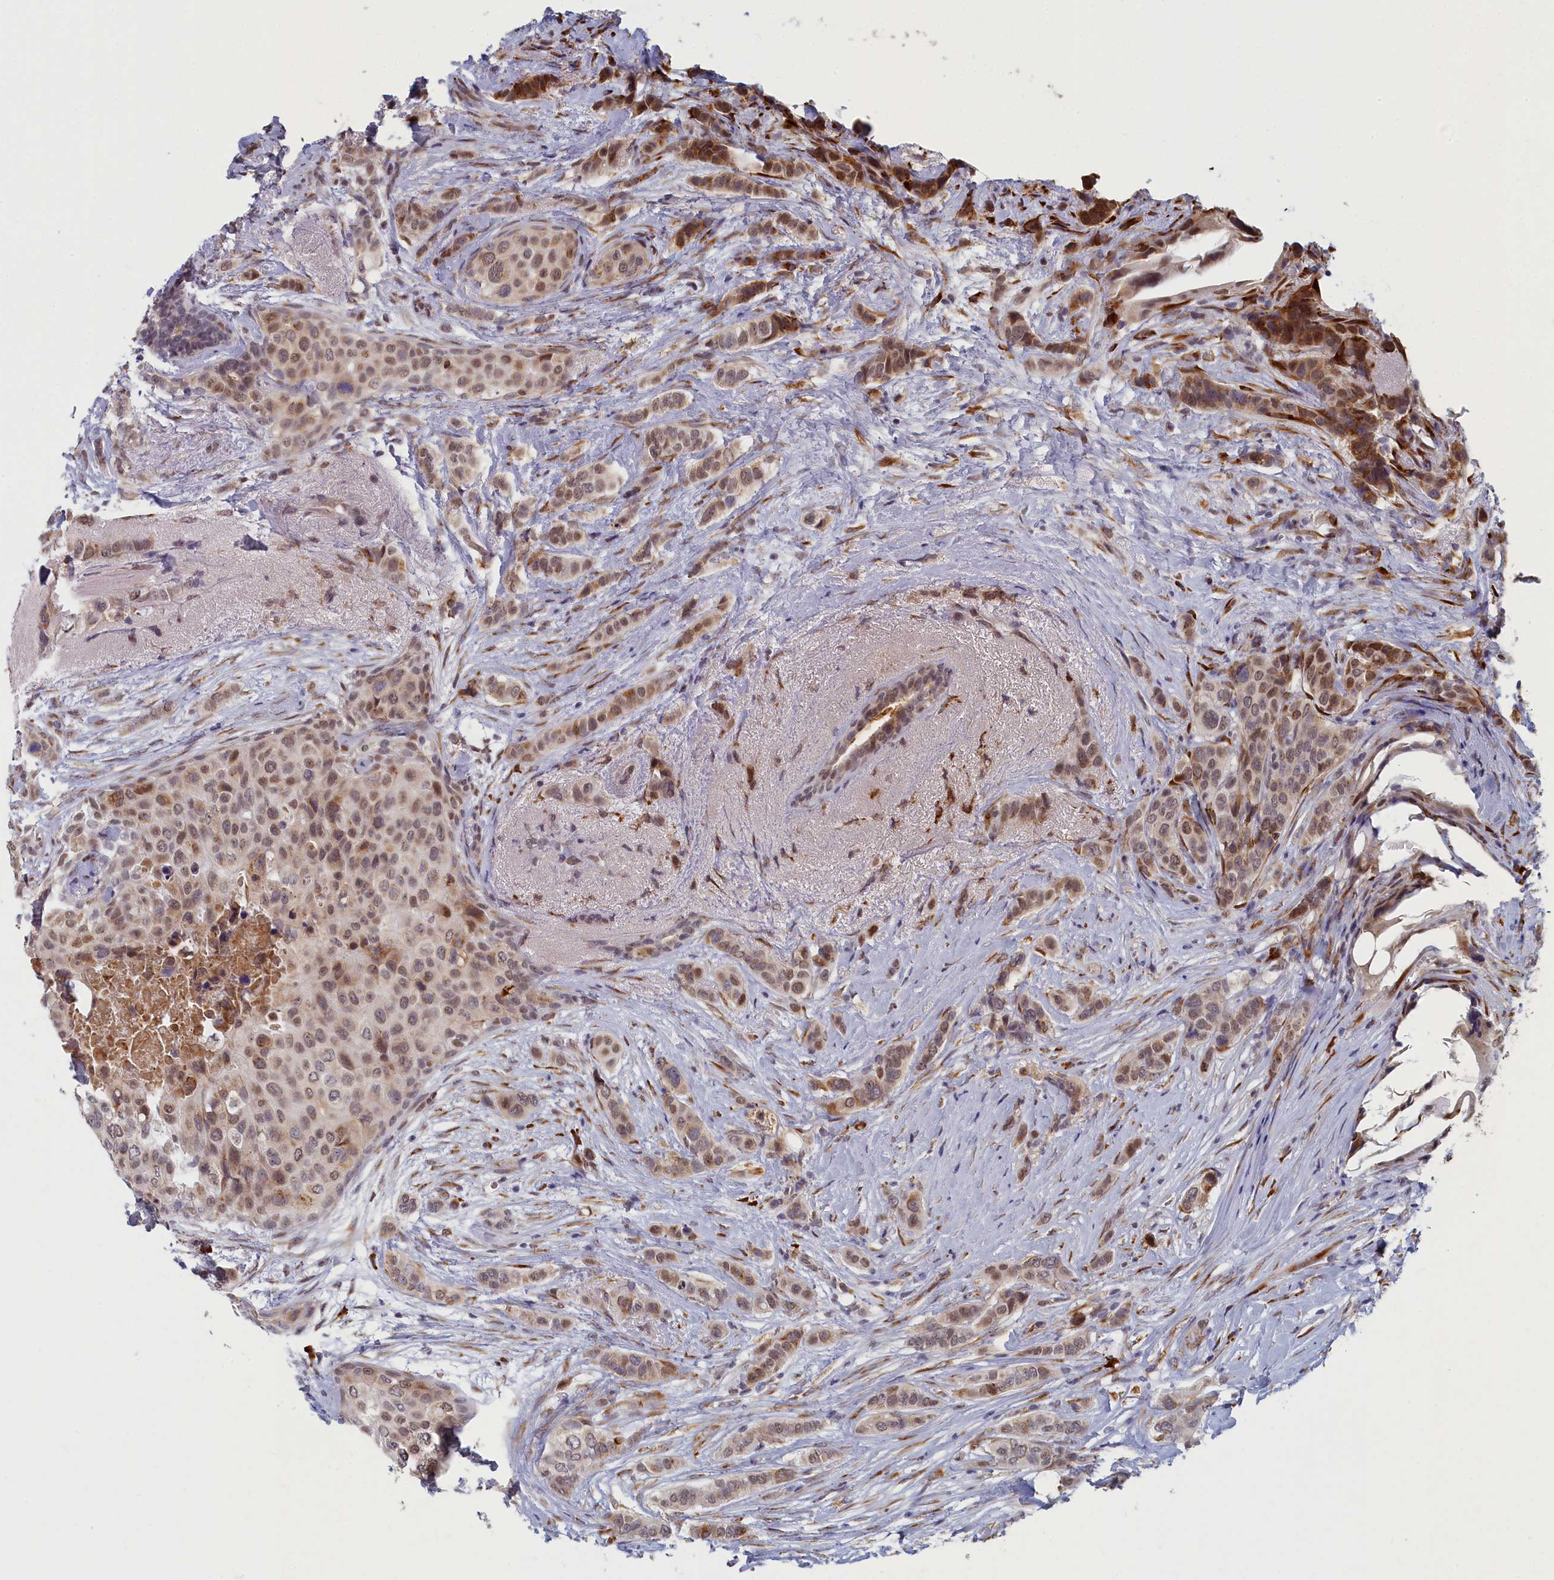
{"staining": {"intensity": "moderate", "quantity": "25%-75%", "location": "cytoplasmic/membranous,nuclear"}, "tissue": "breast cancer", "cell_type": "Tumor cells", "image_type": "cancer", "snomed": [{"axis": "morphology", "description": "Lobular carcinoma"}, {"axis": "topography", "description": "Breast"}], "caption": "Protein expression analysis of lobular carcinoma (breast) demonstrates moderate cytoplasmic/membranous and nuclear positivity in about 25%-75% of tumor cells.", "gene": "DNAJC17", "patient": {"sex": "female", "age": 51}}